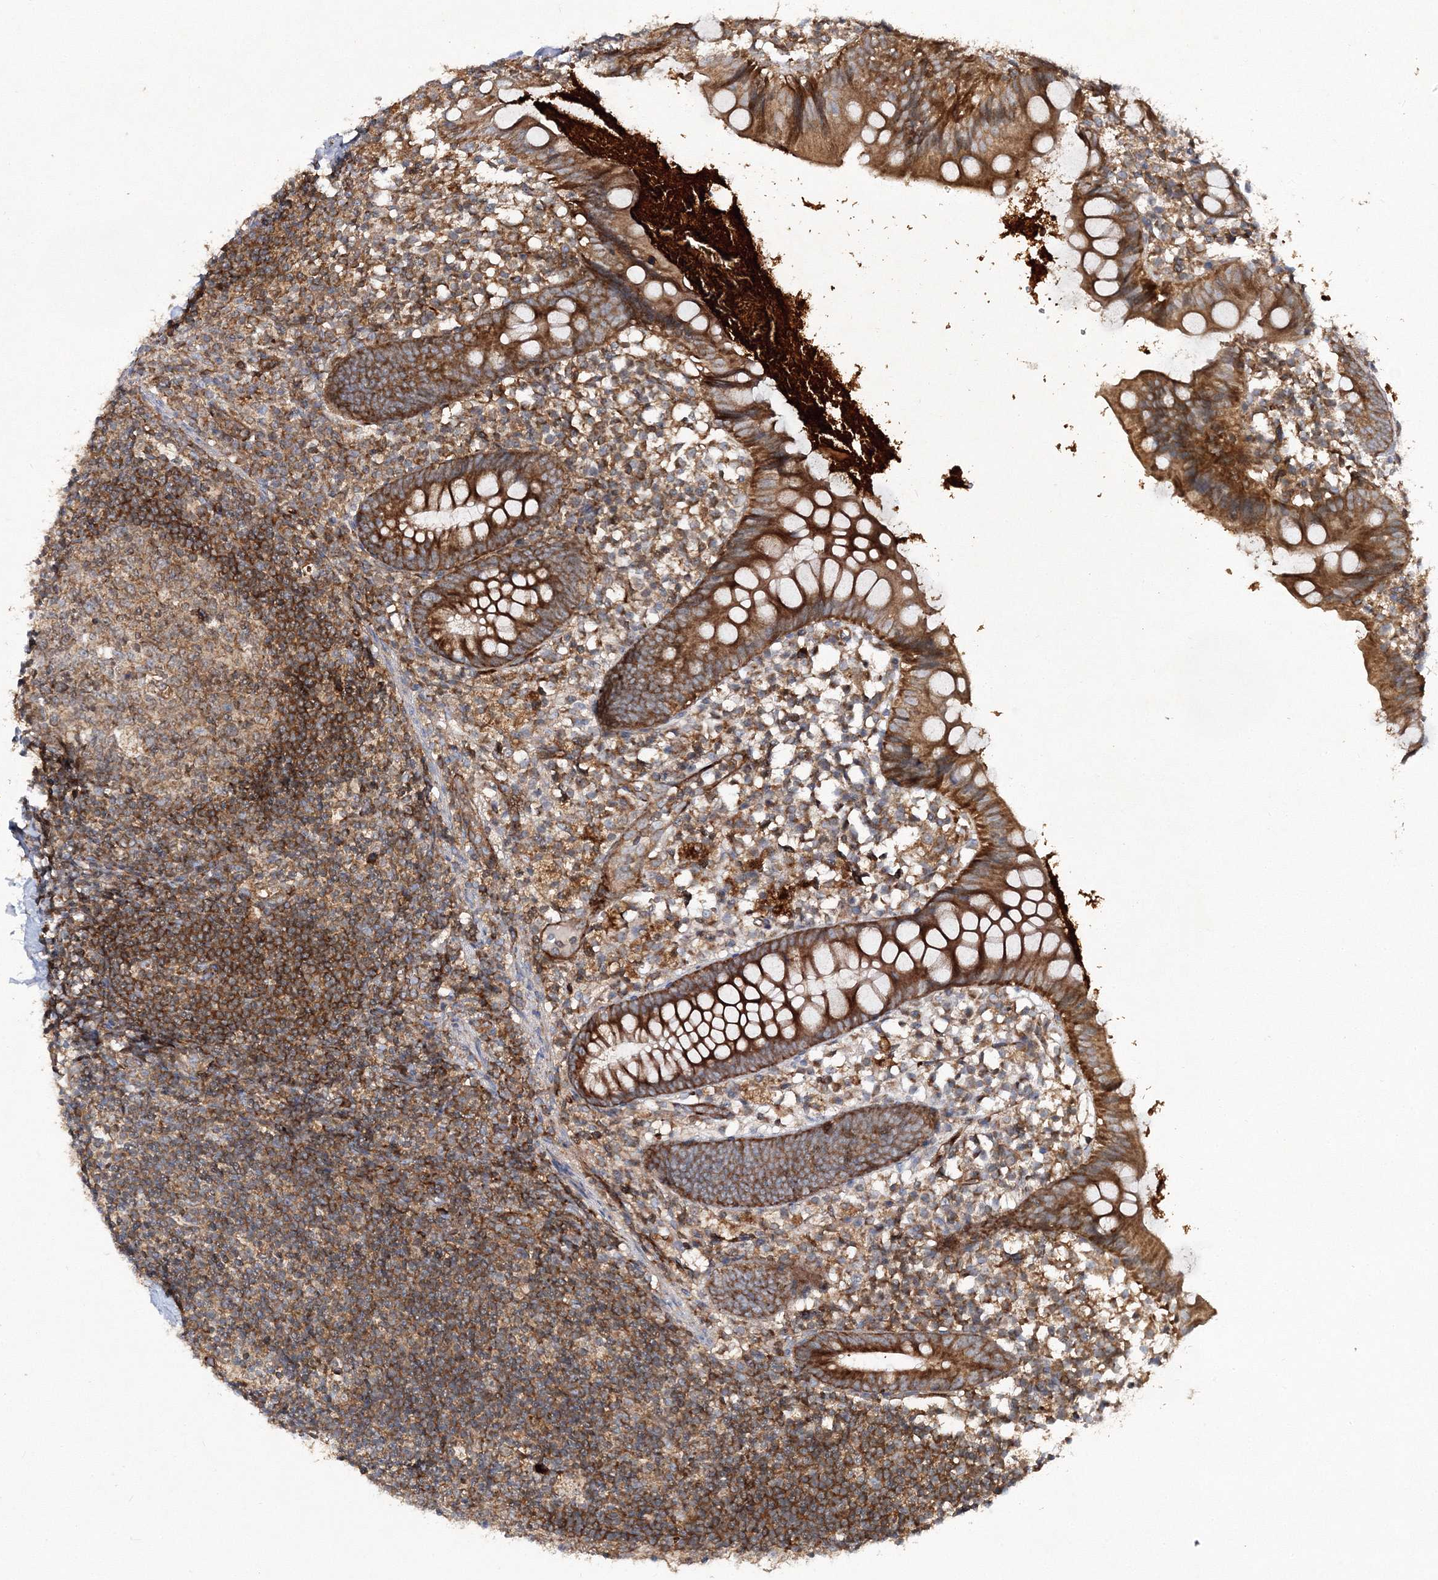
{"staining": {"intensity": "strong", "quantity": ">75%", "location": "cytoplasmic/membranous"}, "tissue": "appendix", "cell_type": "Glandular cells", "image_type": "normal", "snomed": [{"axis": "morphology", "description": "Normal tissue, NOS"}, {"axis": "topography", "description": "Appendix"}], "caption": "Brown immunohistochemical staining in benign appendix exhibits strong cytoplasmic/membranous positivity in approximately >75% of glandular cells. (IHC, brightfield microscopy, high magnification).", "gene": "DNAJC13", "patient": {"sex": "female", "age": 20}}